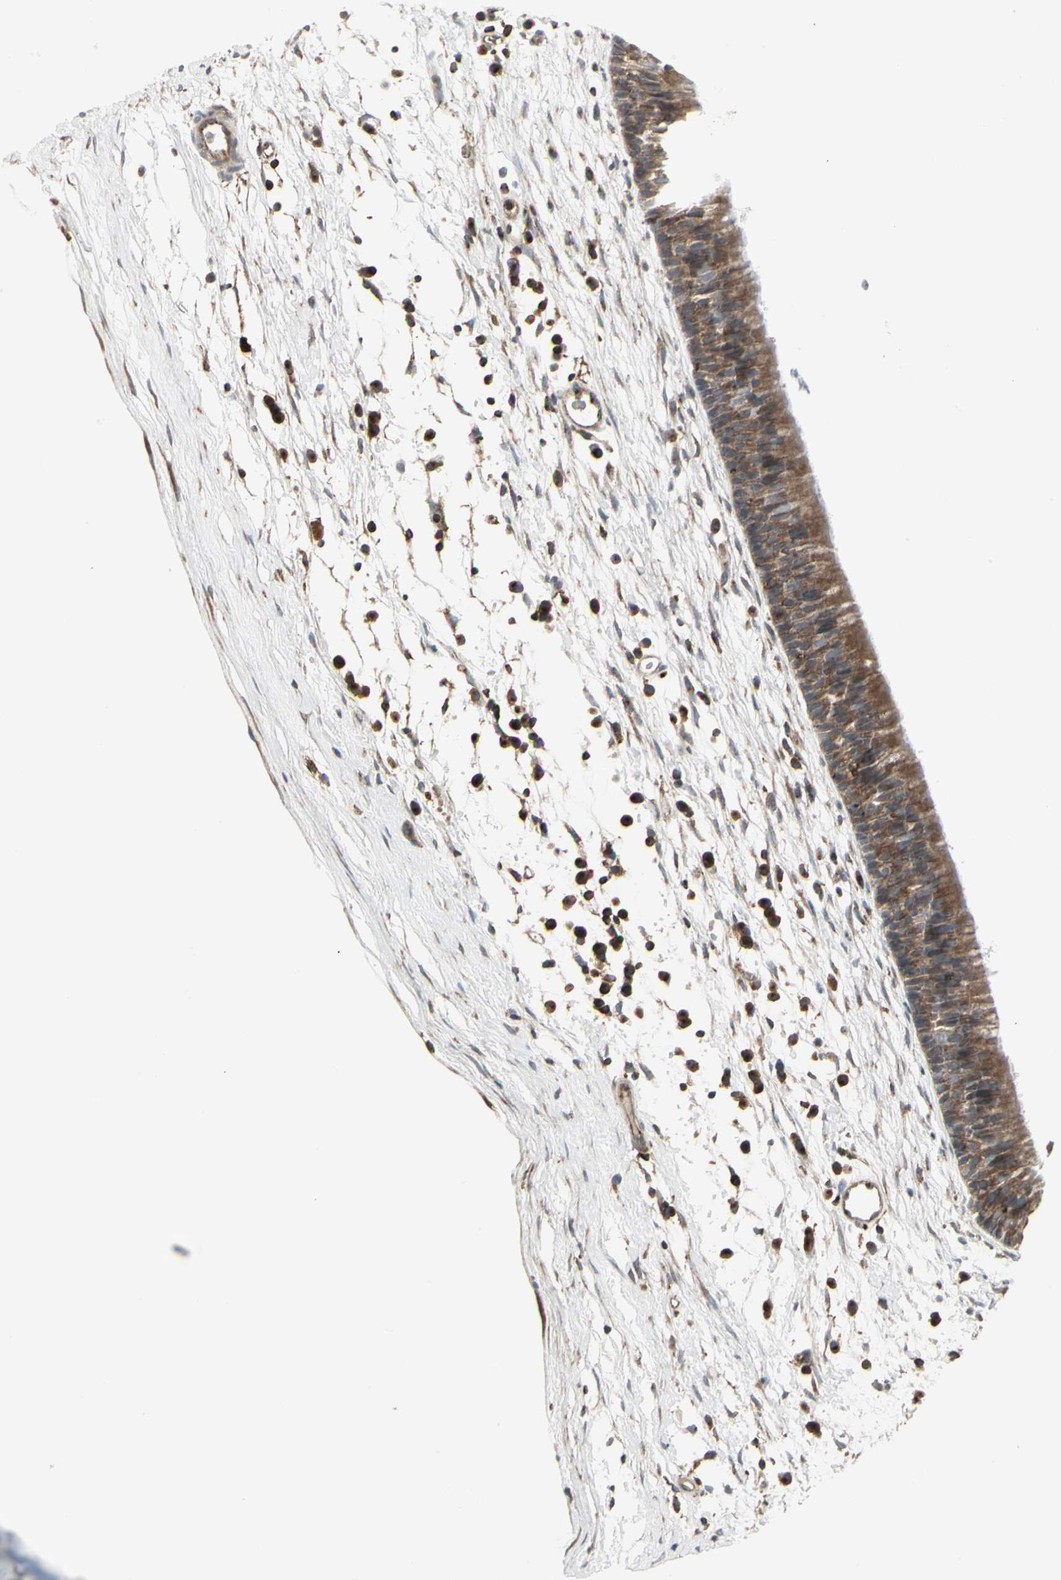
{"staining": {"intensity": "moderate", "quantity": ">75%", "location": "cytoplasmic/membranous"}, "tissue": "nasopharynx", "cell_type": "Respiratory epithelial cells", "image_type": "normal", "snomed": [{"axis": "morphology", "description": "Normal tissue, NOS"}, {"axis": "topography", "description": "Nasopharynx"}], "caption": "Immunohistochemical staining of unremarkable human nasopharynx displays medium levels of moderate cytoplasmic/membranous expression in approximately >75% of respiratory epithelial cells. (IHC, brightfield microscopy, high magnification).", "gene": "EPS15", "patient": {"sex": "male", "age": 13}}